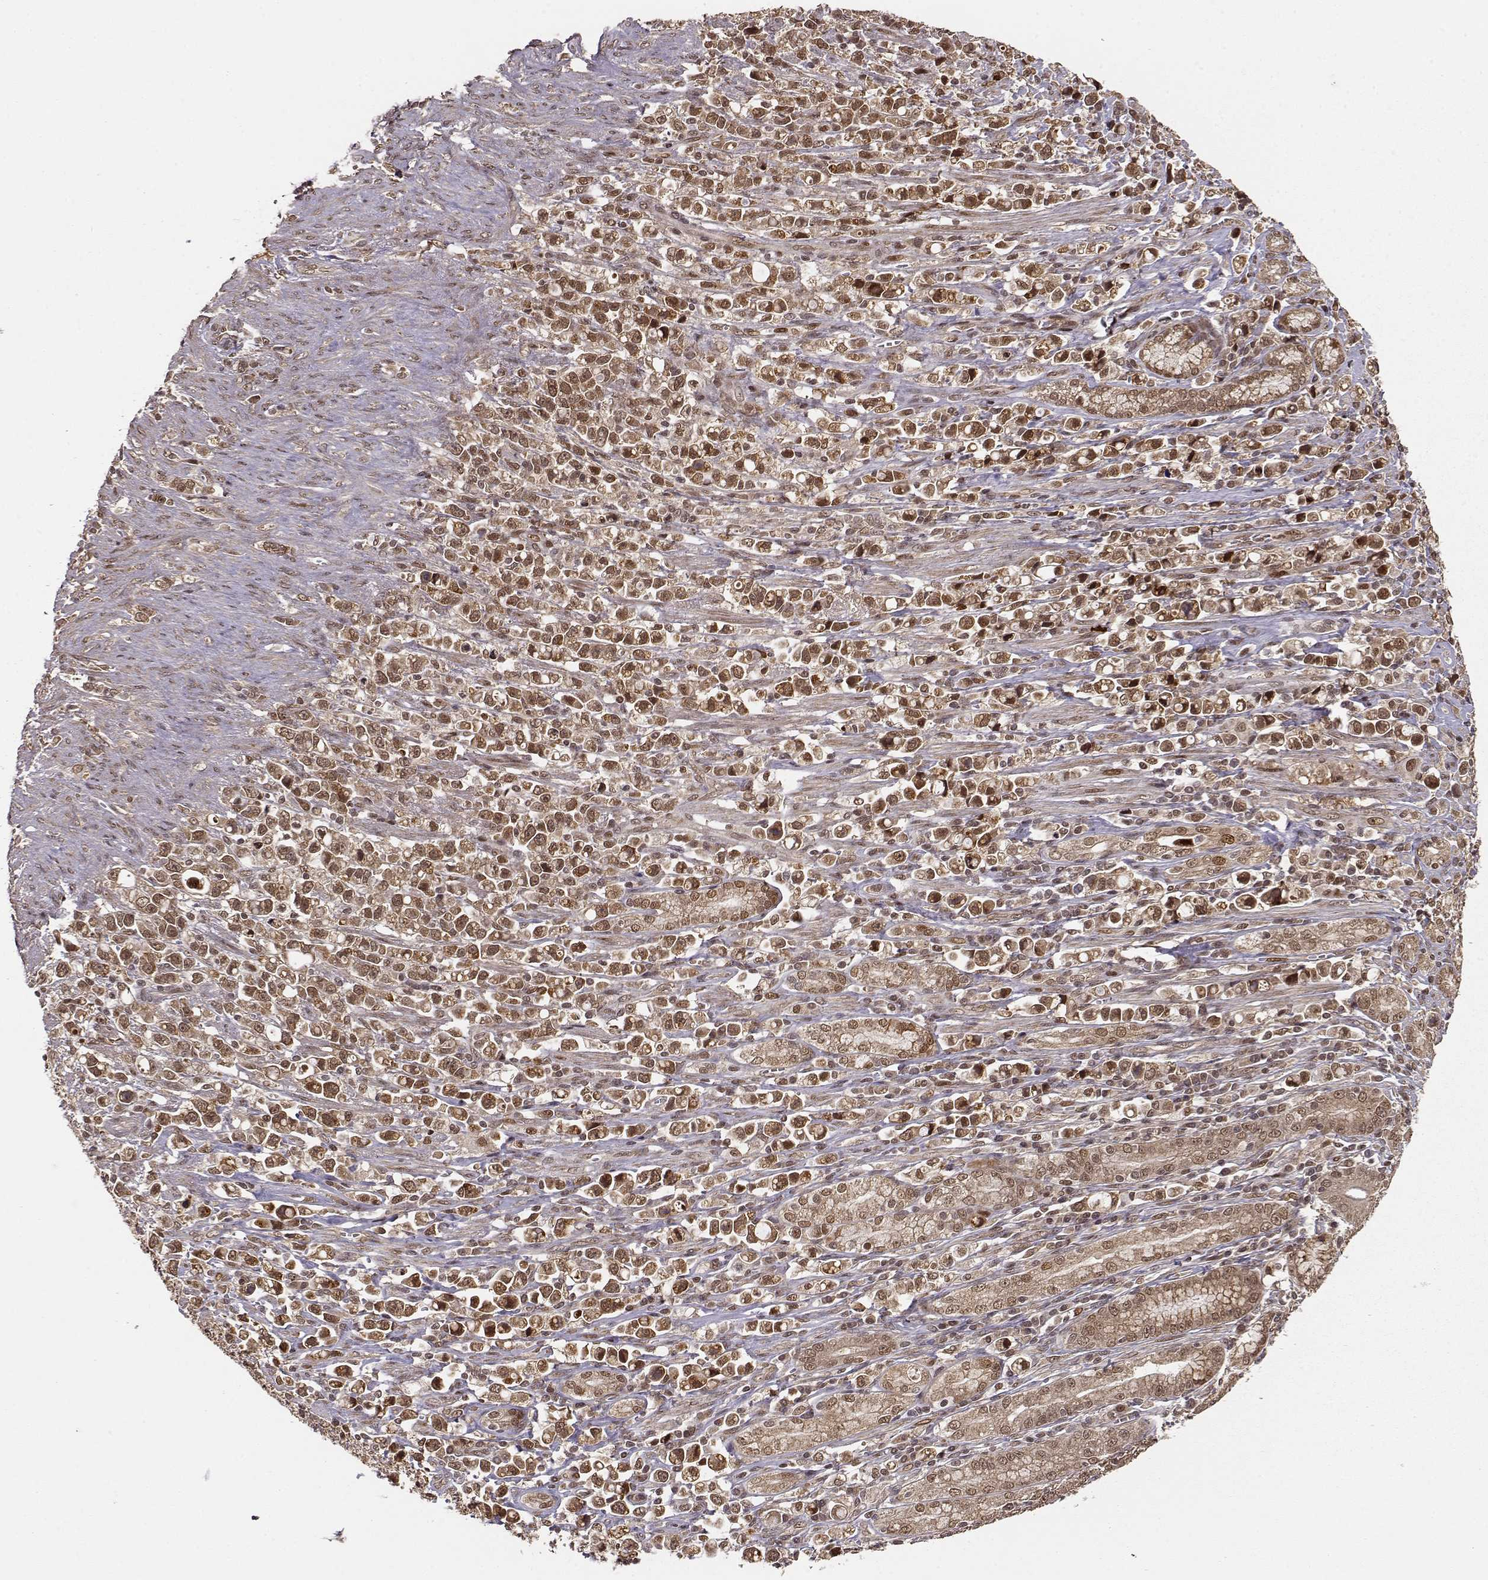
{"staining": {"intensity": "moderate", "quantity": ">75%", "location": "cytoplasmic/membranous,nuclear"}, "tissue": "stomach cancer", "cell_type": "Tumor cells", "image_type": "cancer", "snomed": [{"axis": "morphology", "description": "Adenocarcinoma, NOS"}, {"axis": "topography", "description": "Stomach"}], "caption": "This histopathology image exhibits adenocarcinoma (stomach) stained with immunohistochemistry to label a protein in brown. The cytoplasmic/membranous and nuclear of tumor cells show moderate positivity for the protein. Nuclei are counter-stained blue.", "gene": "MAEA", "patient": {"sex": "male", "age": 63}}